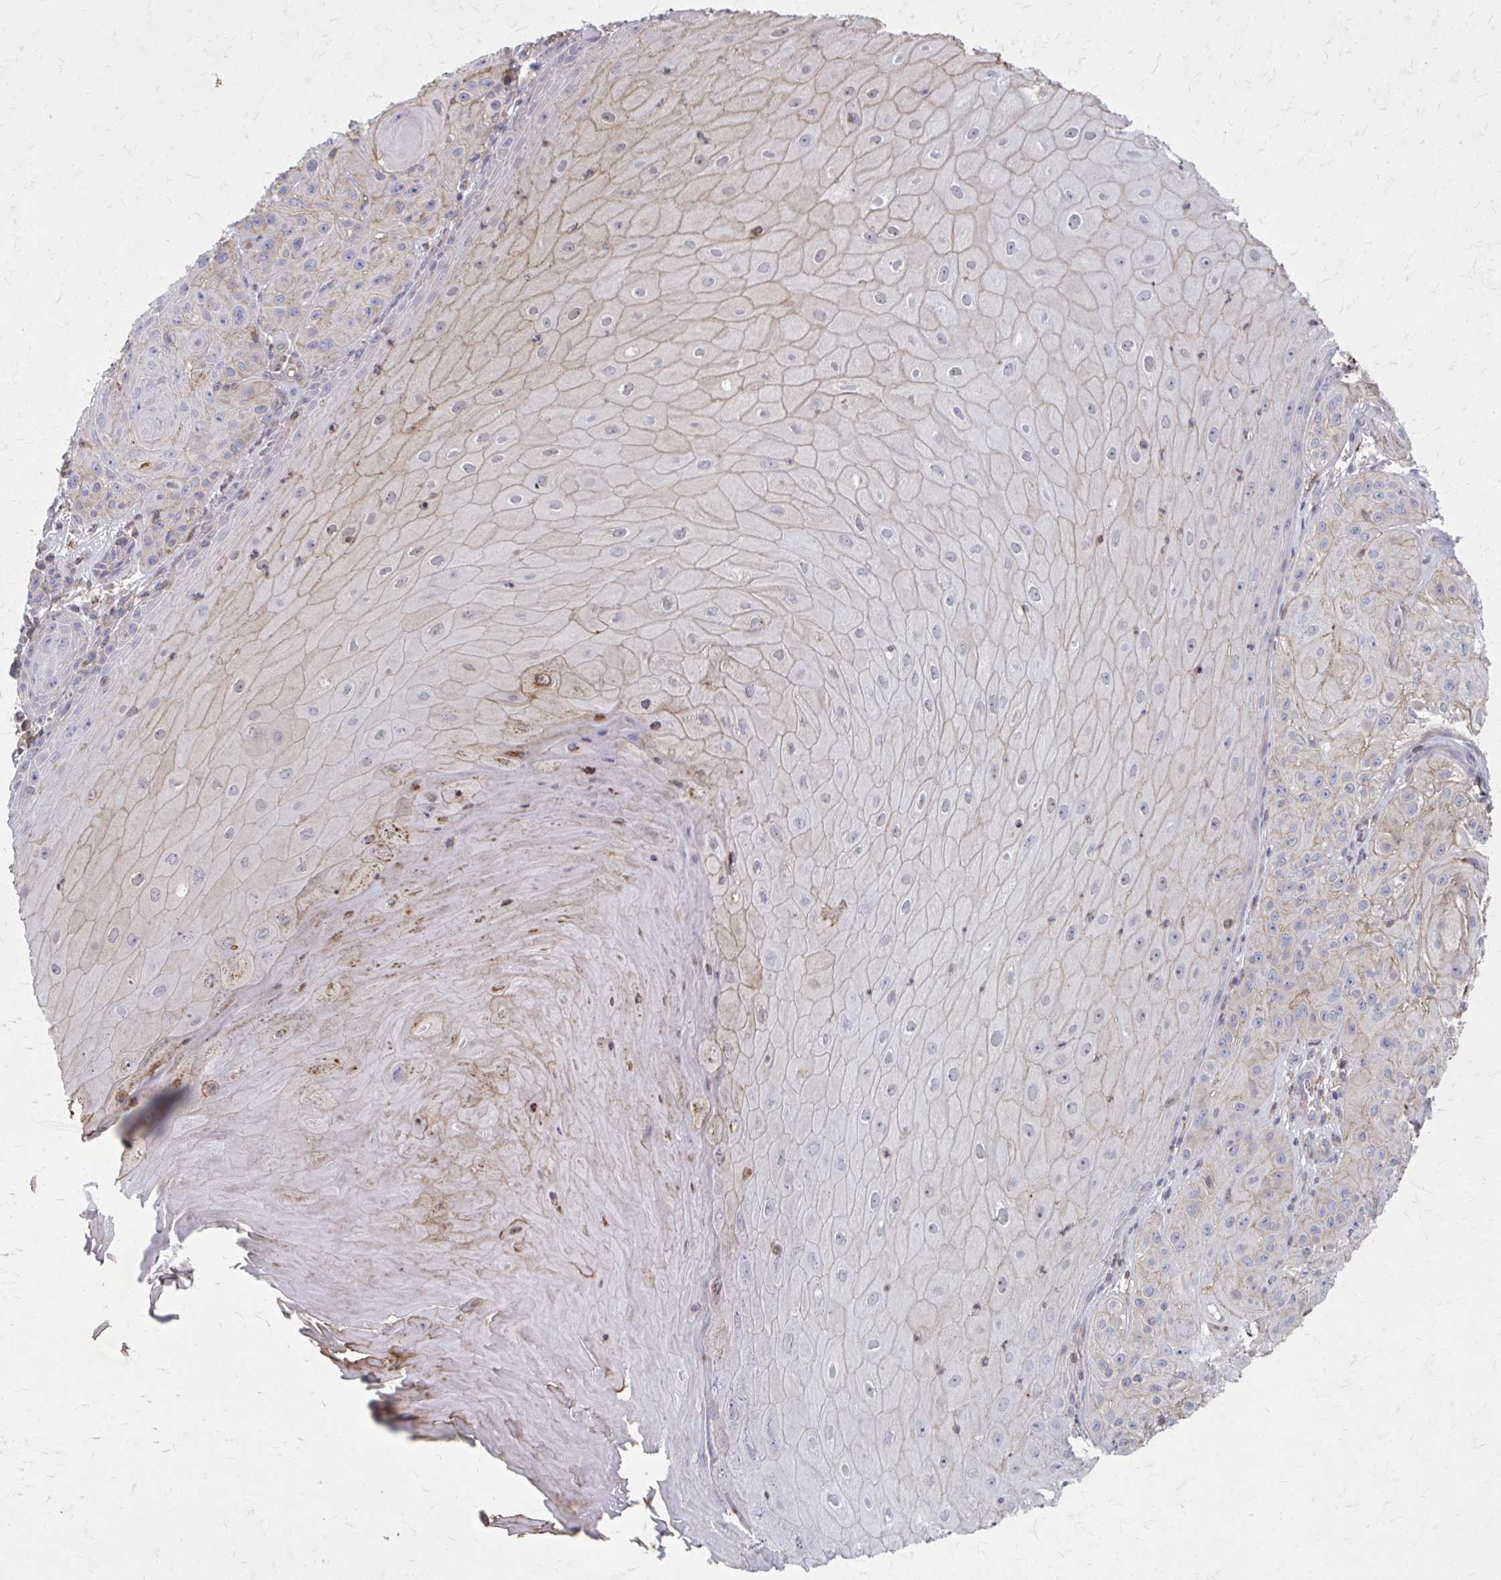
{"staining": {"intensity": "weak", "quantity": "25%-75%", "location": "cytoplasmic/membranous"}, "tissue": "skin cancer", "cell_type": "Tumor cells", "image_type": "cancer", "snomed": [{"axis": "morphology", "description": "Squamous cell carcinoma, NOS"}, {"axis": "topography", "description": "Skin"}], "caption": "The immunohistochemical stain shows weak cytoplasmic/membranous positivity in tumor cells of skin cancer (squamous cell carcinoma) tissue.", "gene": "MMP14", "patient": {"sex": "male", "age": 85}}